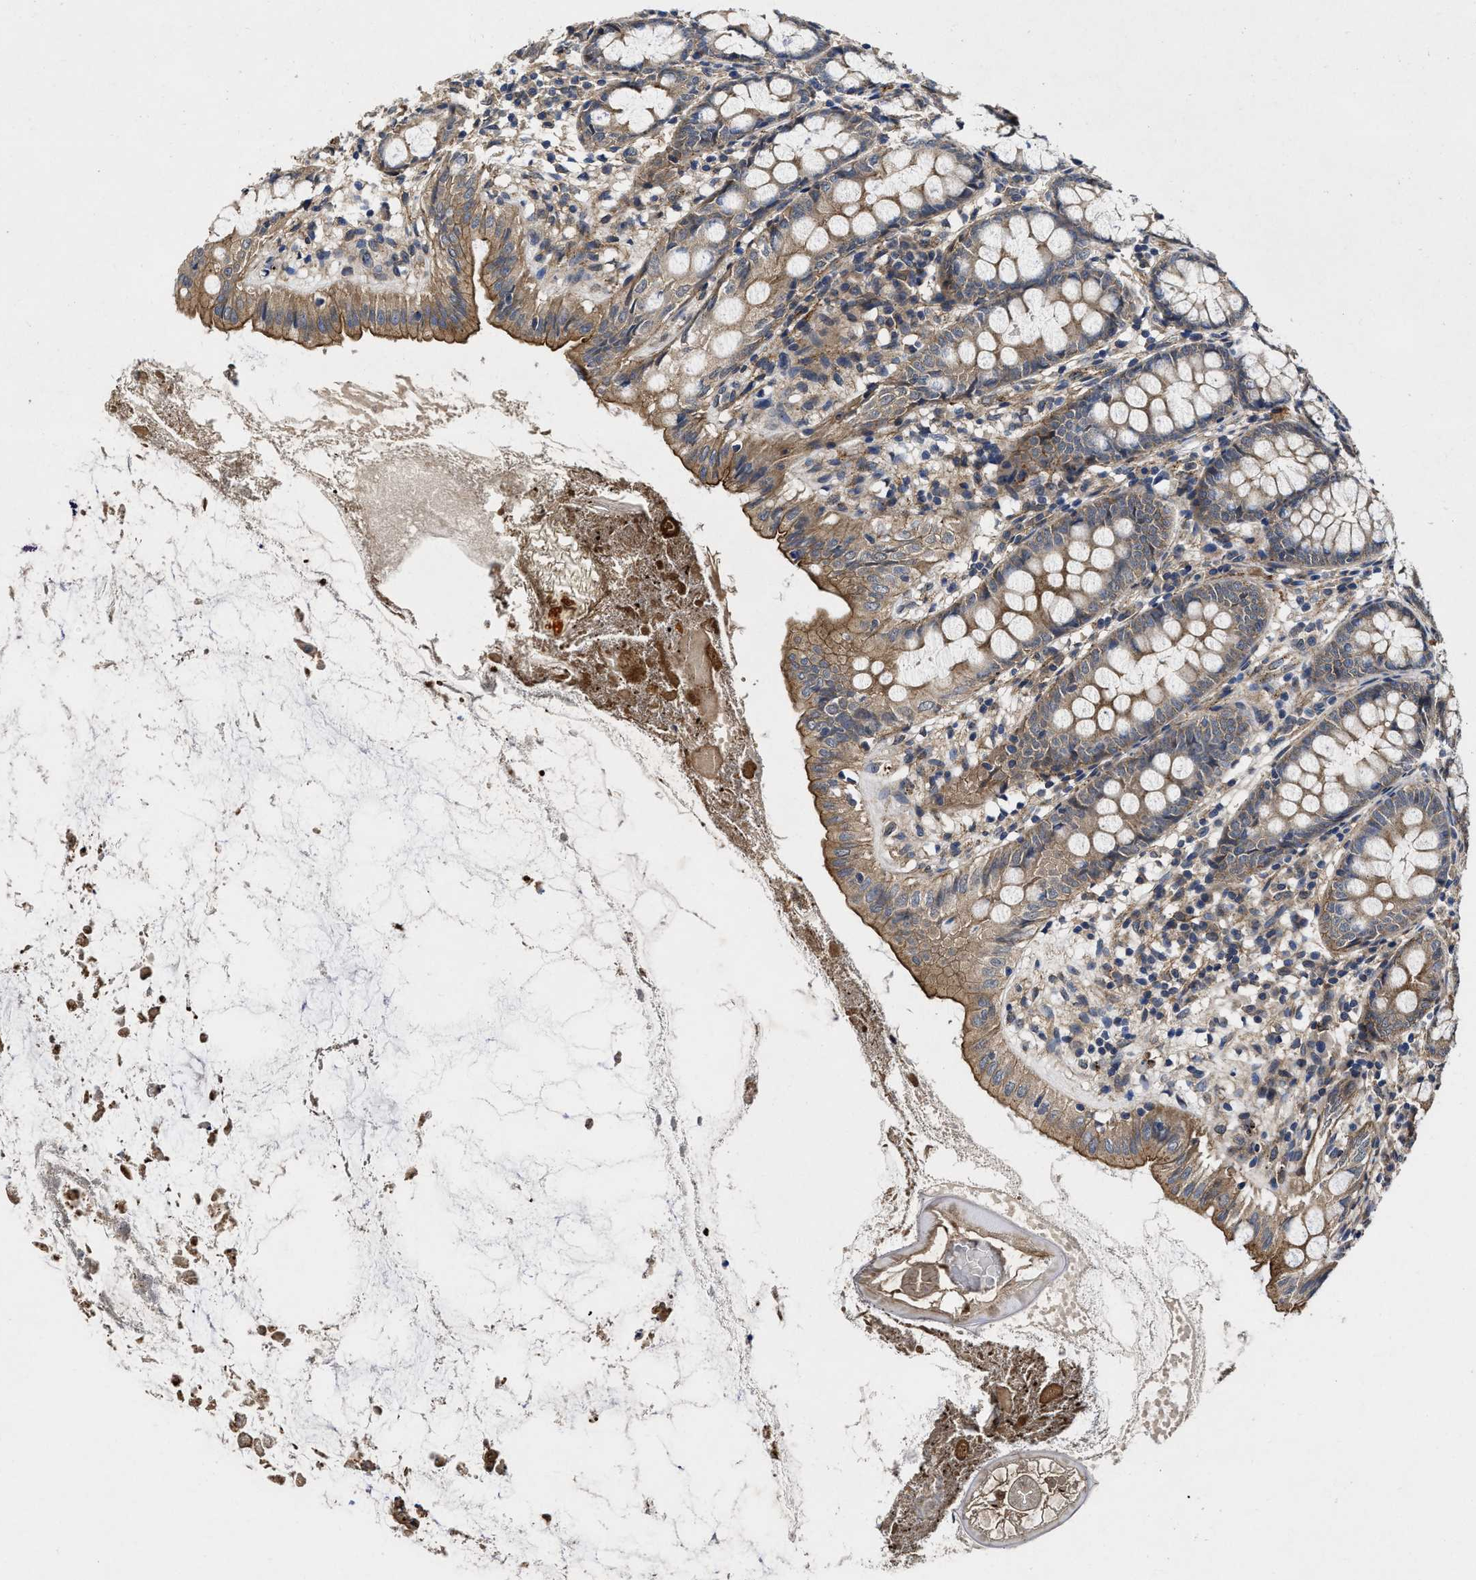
{"staining": {"intensity": "moderate", "quantity": ">75%", "location": "cytoplasmic/membranous"}, "tissue": "appendix", "cell_type": "Glandular cells", "image_type": "normal", "snomed": [{"axis": "morphology", "description": "Normal tissue, NOS"}, {"axis": "topography", "description": "Appendix"}], "caption": "Immunohistochemistry (IHC) (DAB) staining of unremarkable appendix exhibits moderate cytoplasmic/membranous protein expression in about >75% of glandular cells. (IHC, brightfield microscopy, high magnification).", "gene": "PKD2", "patient": {"sex": "female", "age": 77}}